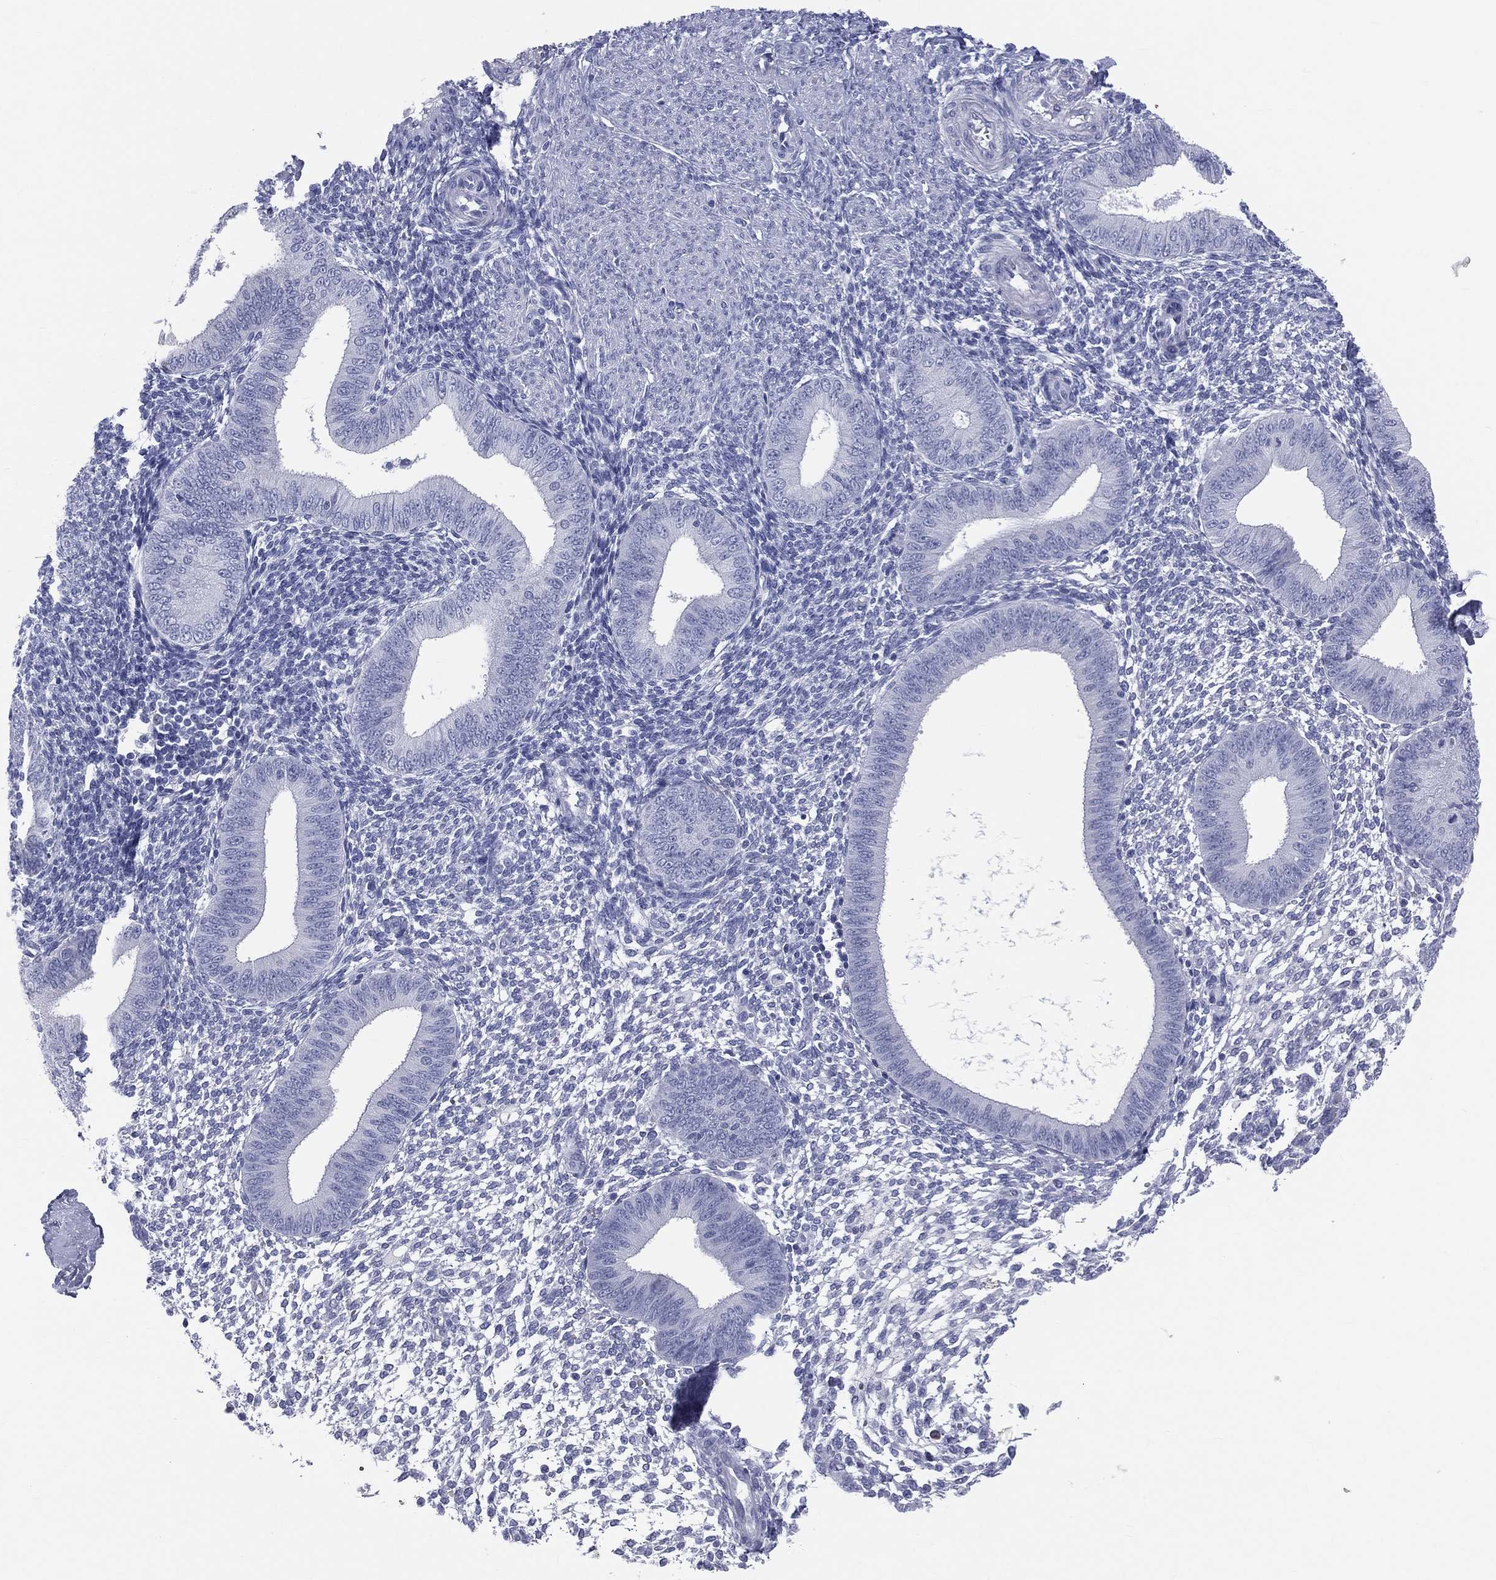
{"staining": {"intensity": "negative", "quantity": "none", "location": "none"}, "tissue": "endometrium", "cell_type": "Cells in endometrial stroma", "image_type": "normal", "snomed": [{"axis": "morphology", "description": "Normal tissue, NOS"}, {"axis": "topography", "description": "Endometrium"}], "caption": "Endometrium stained for a protein using immunohistochemistry displays no positivity cells in endometrial stroma.", "gene": "MLN", "patient": {"sex": "female", "age": 39}}